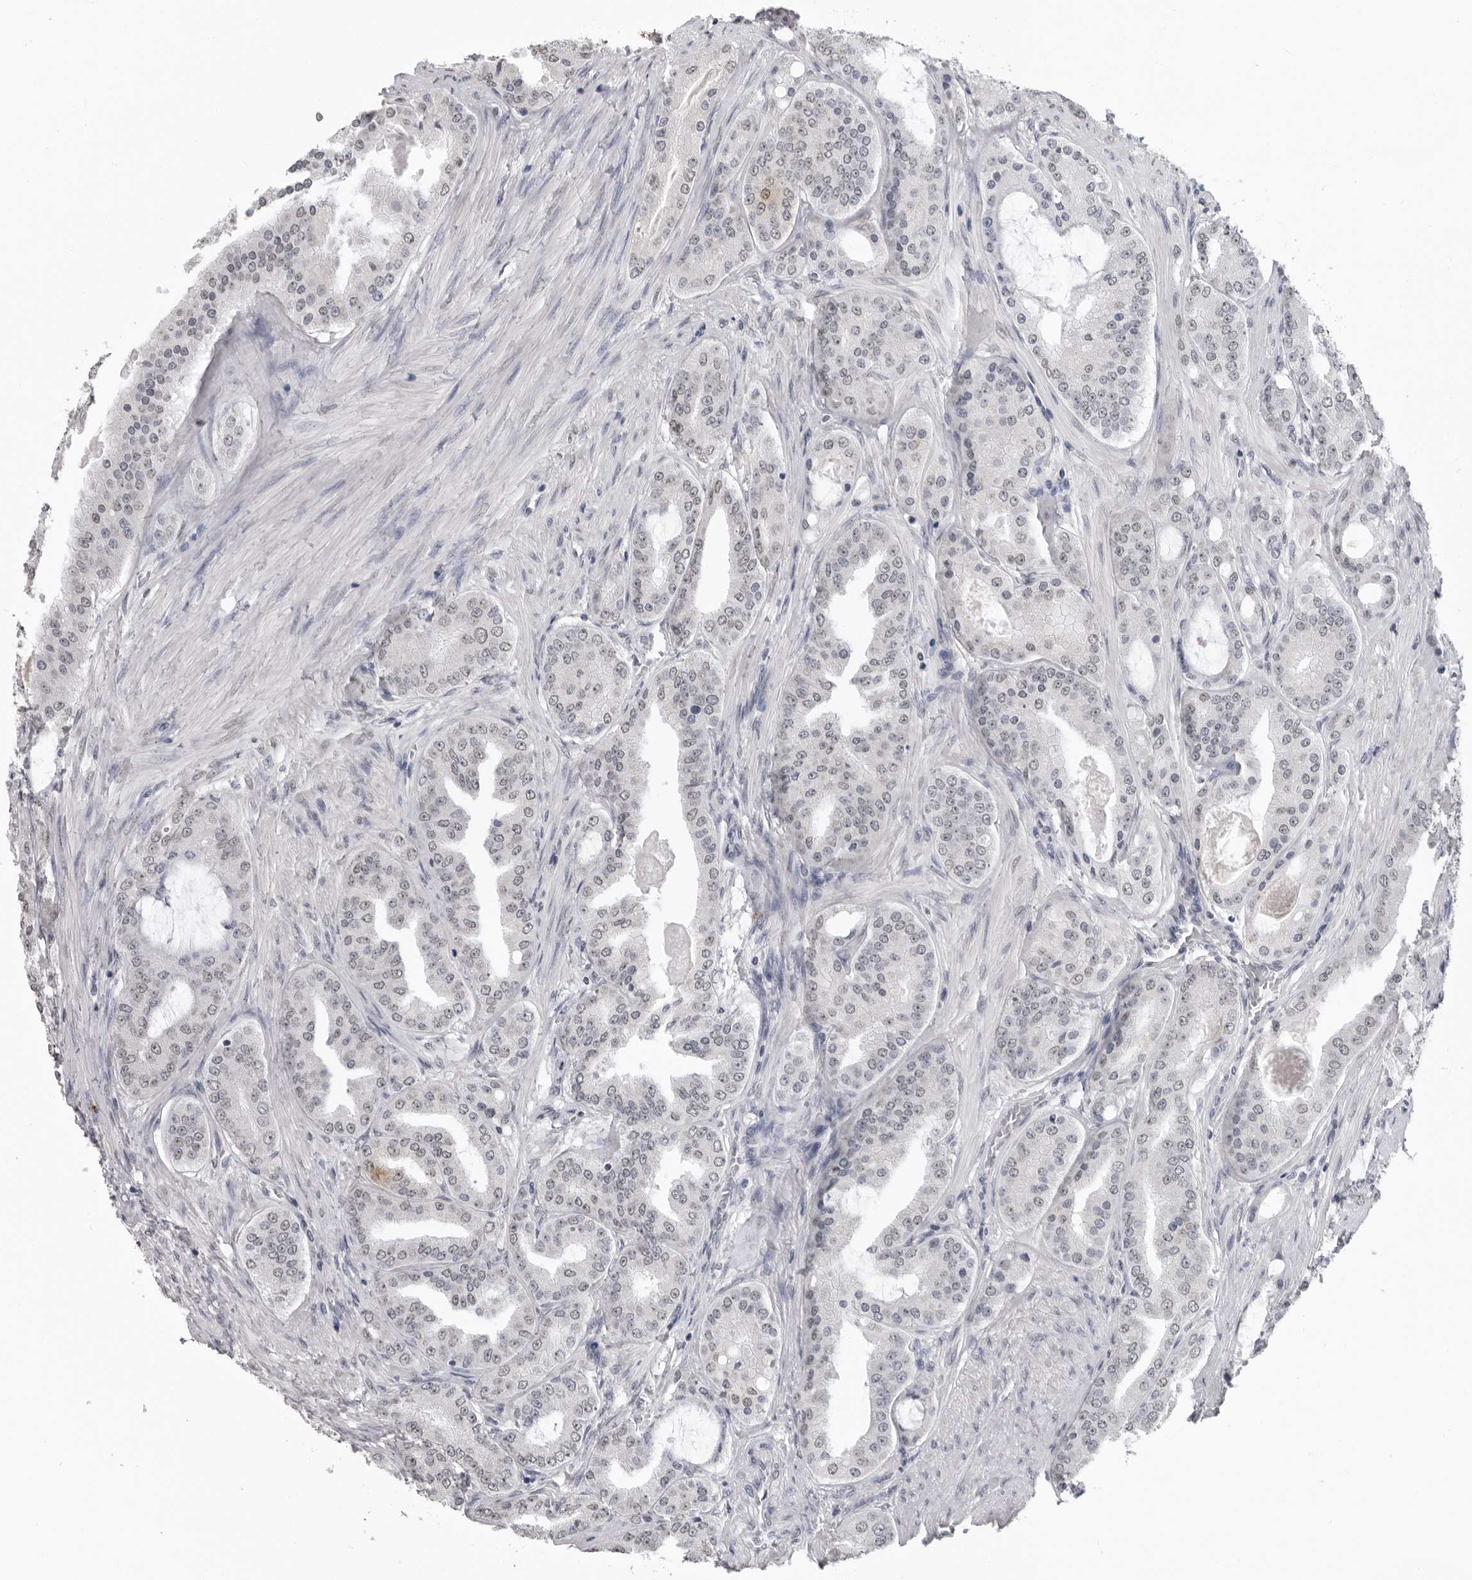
{"staining": {"intensity": "weak", "quantity": ">75%", "location": "nuclear"}, "tissue": "prostate cancer", "cell_type": "Tumor cells", "image_type": "cancer", "snomed": [{"axis": "morphology", "description": "Adenocarcinoma, High grade"}, {"axis": "topography", "description": "Prostate"}], "caption": "Prostate adenocarcinoma (high-grade) stained for a protein (brown) demonstrates weak nuclear positive staining in about >75% of tumor cells.", "gene": "HEPACAM", "patient": {"sex": "male", "age": 60}}